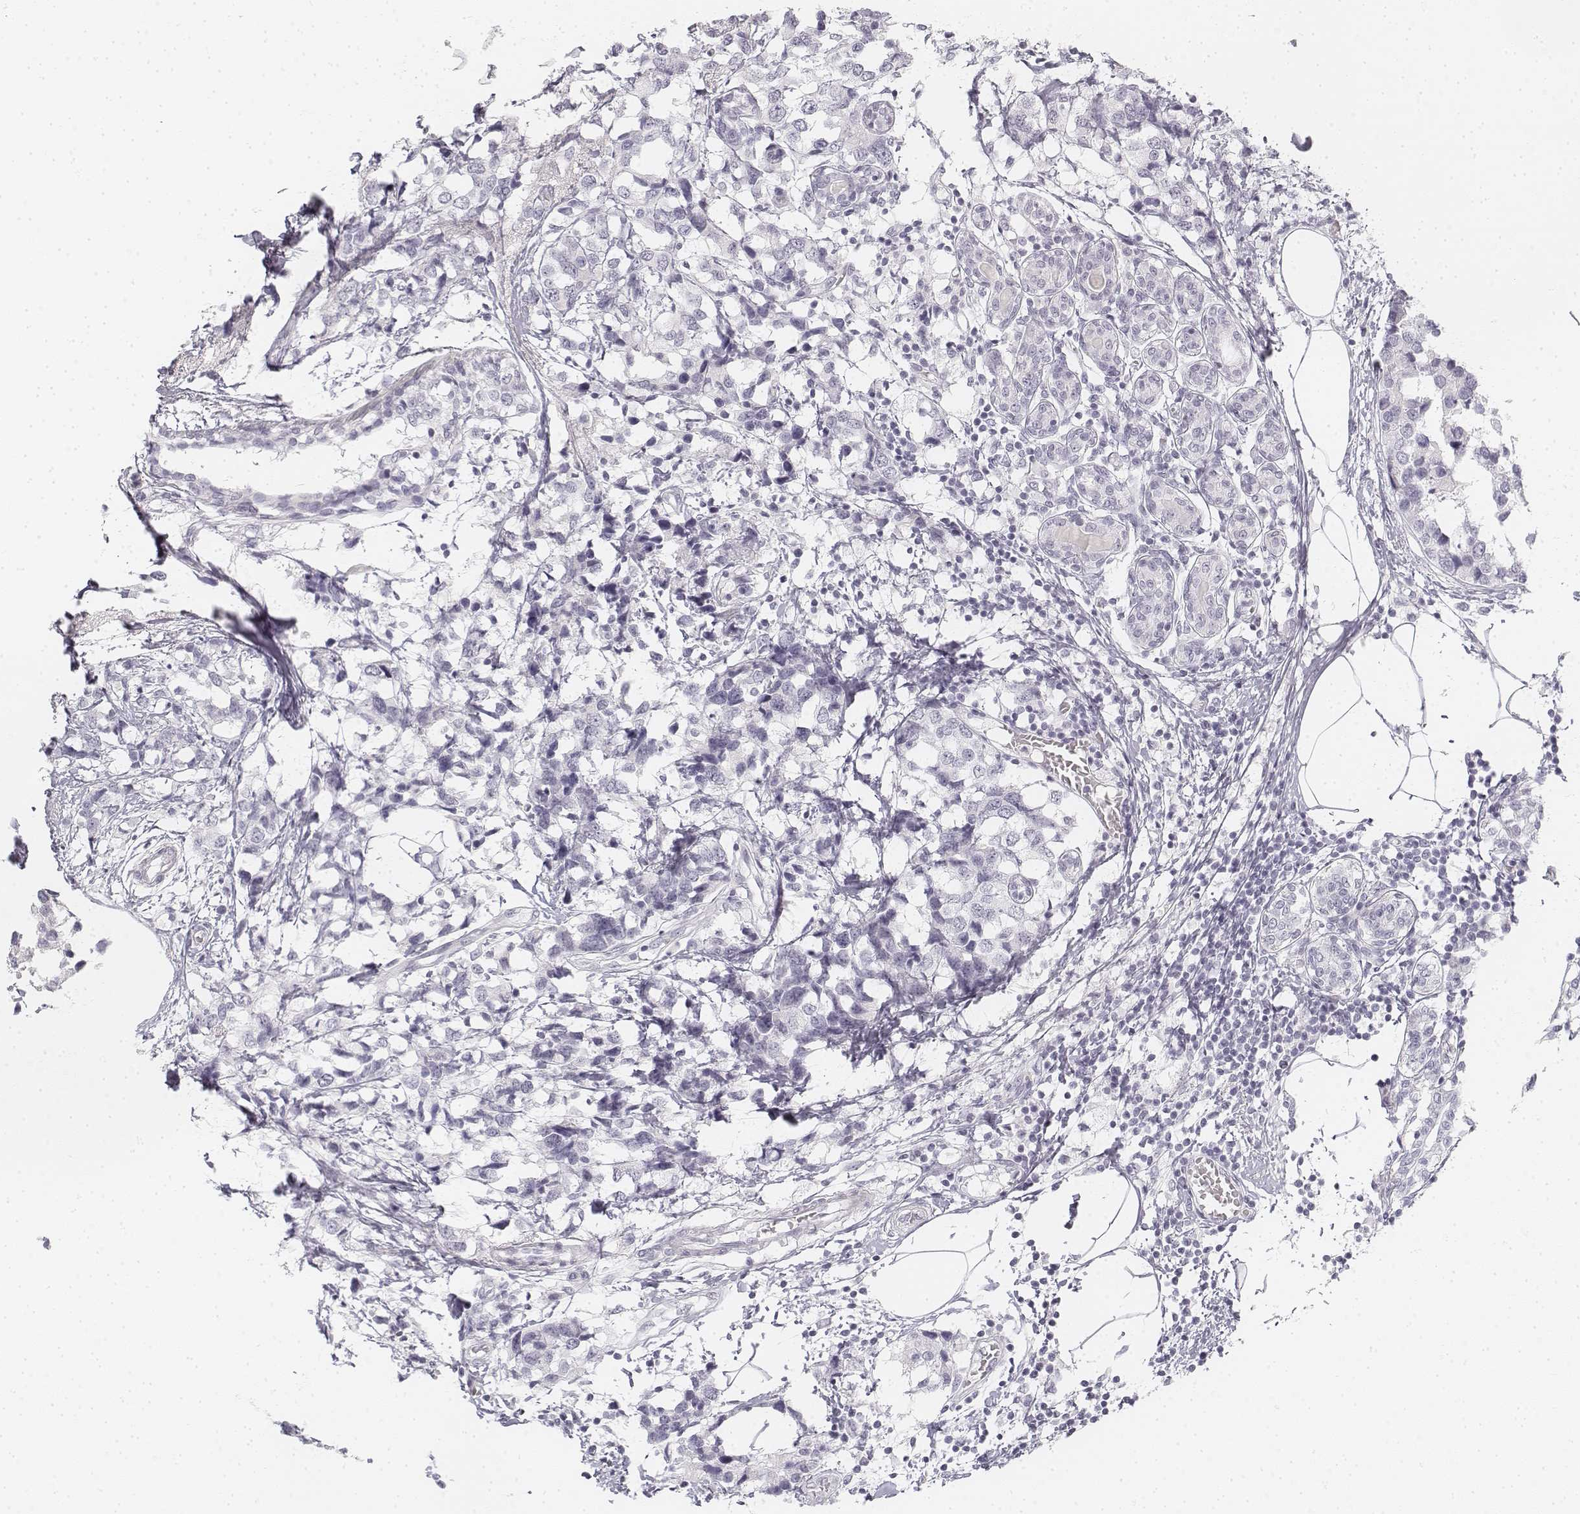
{"staining": {"intensity": "negative", "quantity": "none", "location": "none"}, "tissue": "breast cancer", "cell_type": "Tumor cells", "image_type": "cancer", "snomed": [{"axis": "morphology", "description": "Lobular carcinoma"}, {"axis": "topography", "description": "Breast"}], "caption": "IHC photomicrograph of neoplastic tissue: human breast cancer (lobular carcinoma) stained with DAB displays no significant protein positivity in tumor cells.", "gene": "KRT25", "patient": {"sex": "female", "age": 59}}